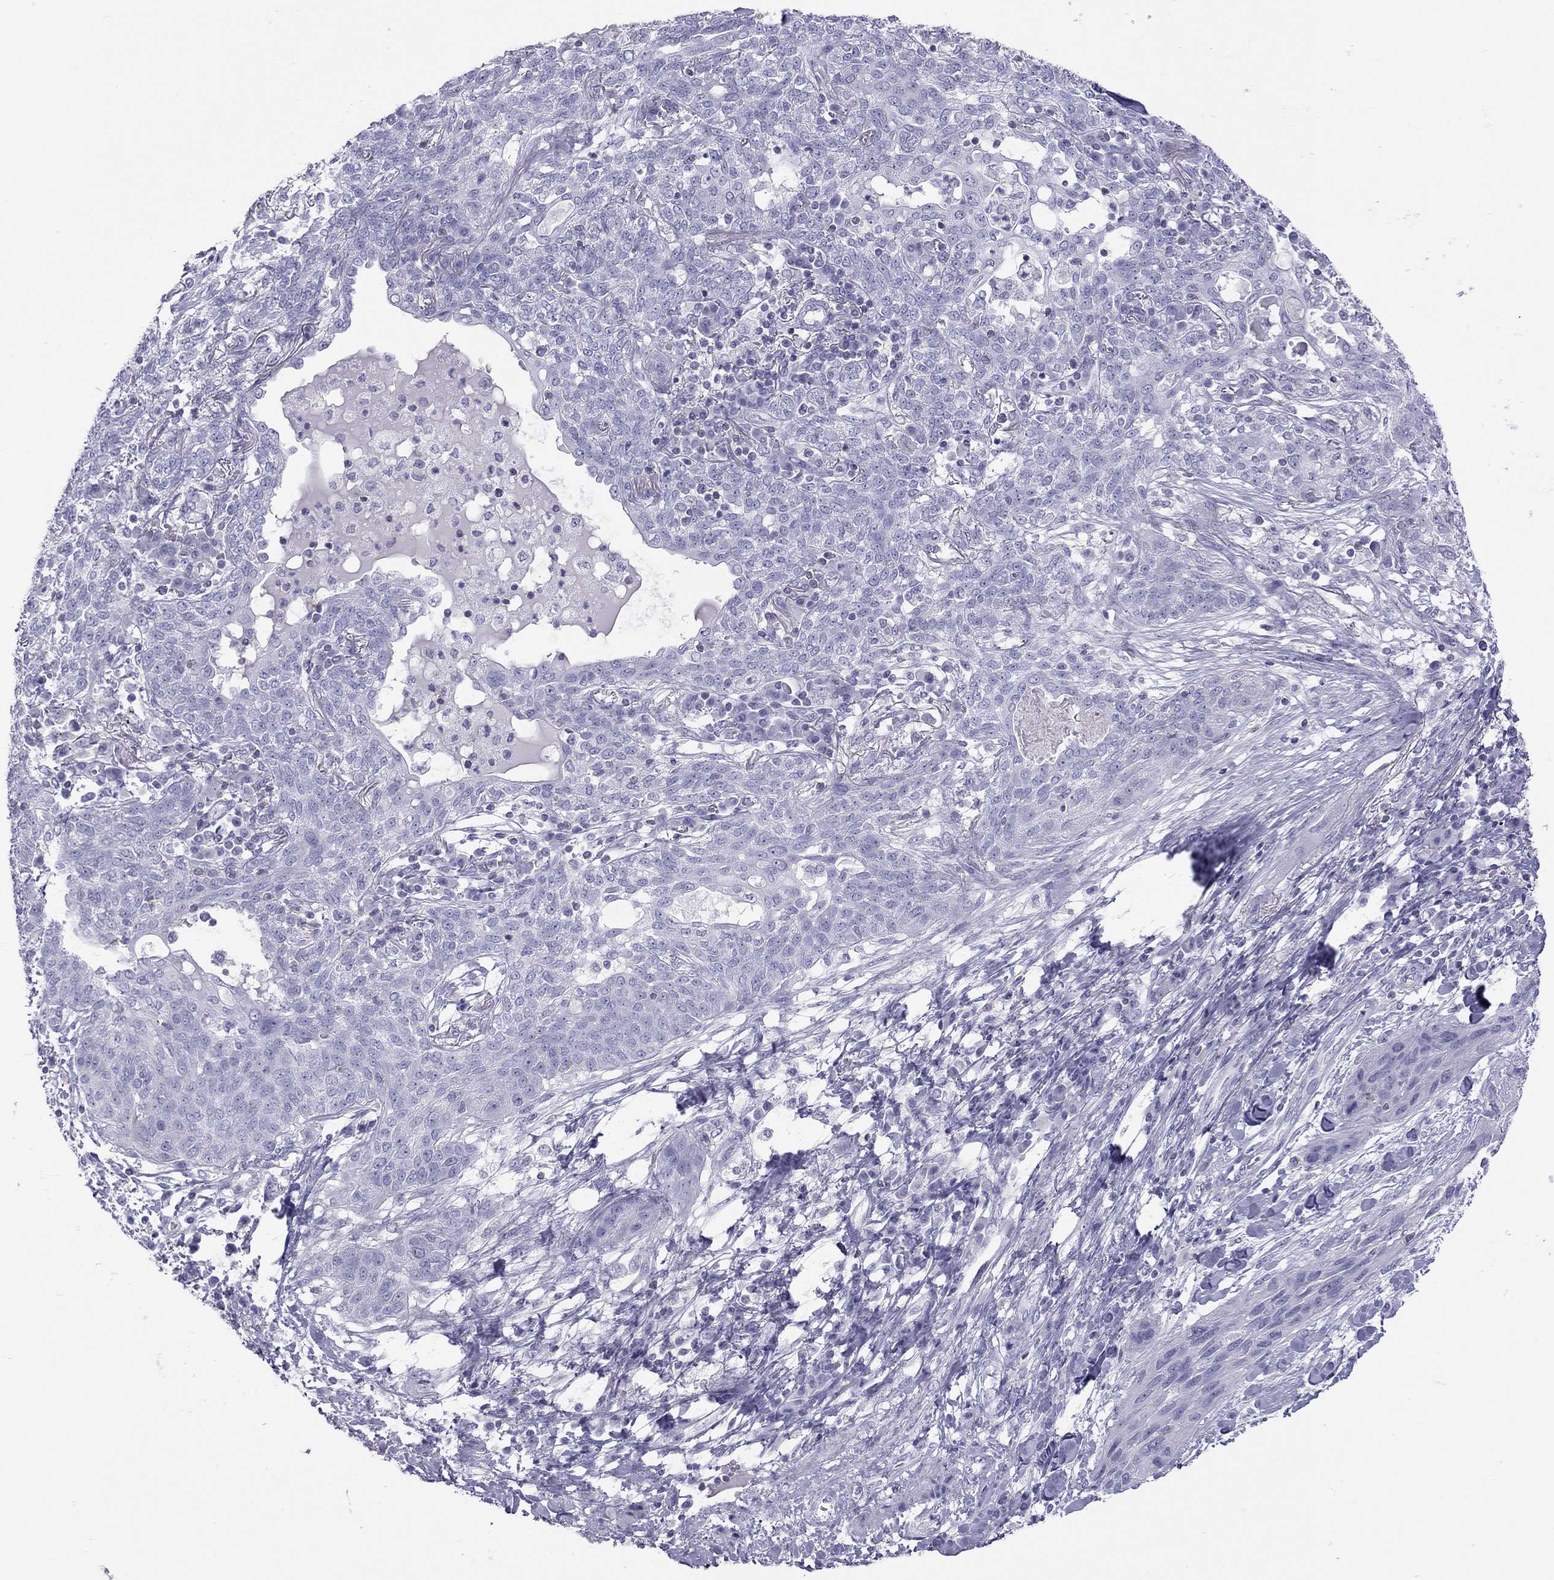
{"staining": {"intensity": "negative", "quantity": "none", "location": "none"}, "tissue": "lung cancer", "cell_type": "Tumor cells", "image_type": "cancer", "snomed": [{"axis": "morphology", "description": "Squamous cell carcinoma, NOS"}, {"axis": "topography", "description": "Lung"}], "caption": "There is no significant expression in tumor cells of squamous cell carcinoma (lung).", "gene": "STAG3", "patient": {"sex": "female", "age": 70}}